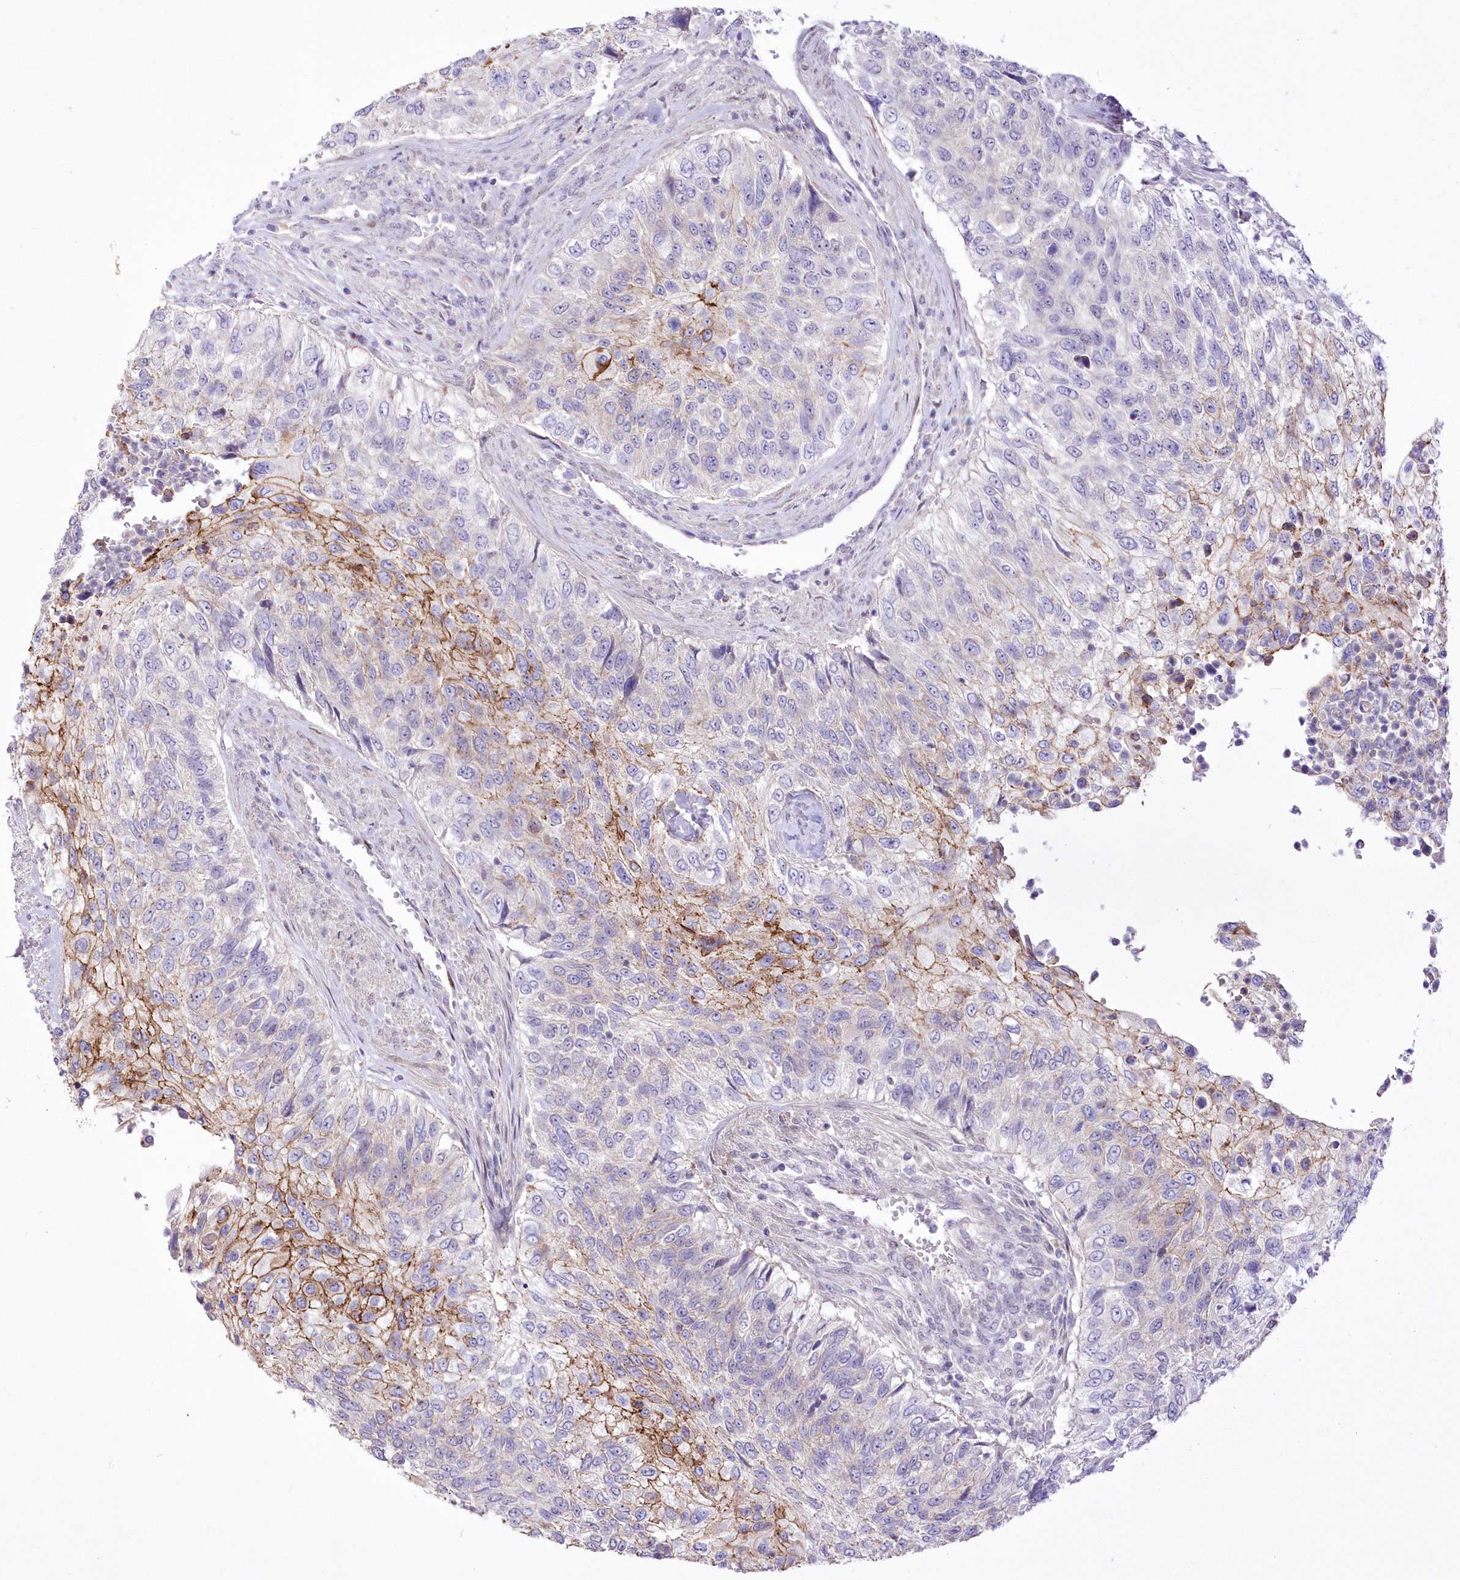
{"staining": {"intensity": "moderate", "quantity": "<25%", "location": "cytoplasmic/membranous"}, "tissue": "urothelial cancer", "cell_type": "Tumor cells", "image_type": "cancer", "snomed": [{"axis": "morphology", "description": "Urothelial carcinoma, High grade"}, {"axis": "topography", "description": "Urinary bladder"}], "caption": "Human urothelial carcinoma (high-grade) stained for a protein (brown) shows moderate cytoplasmic/membranous positive expression in approximately <25% of tumor cells.", "gene": "FAM241B", "patient": {"sex": "female", "age": 60}}